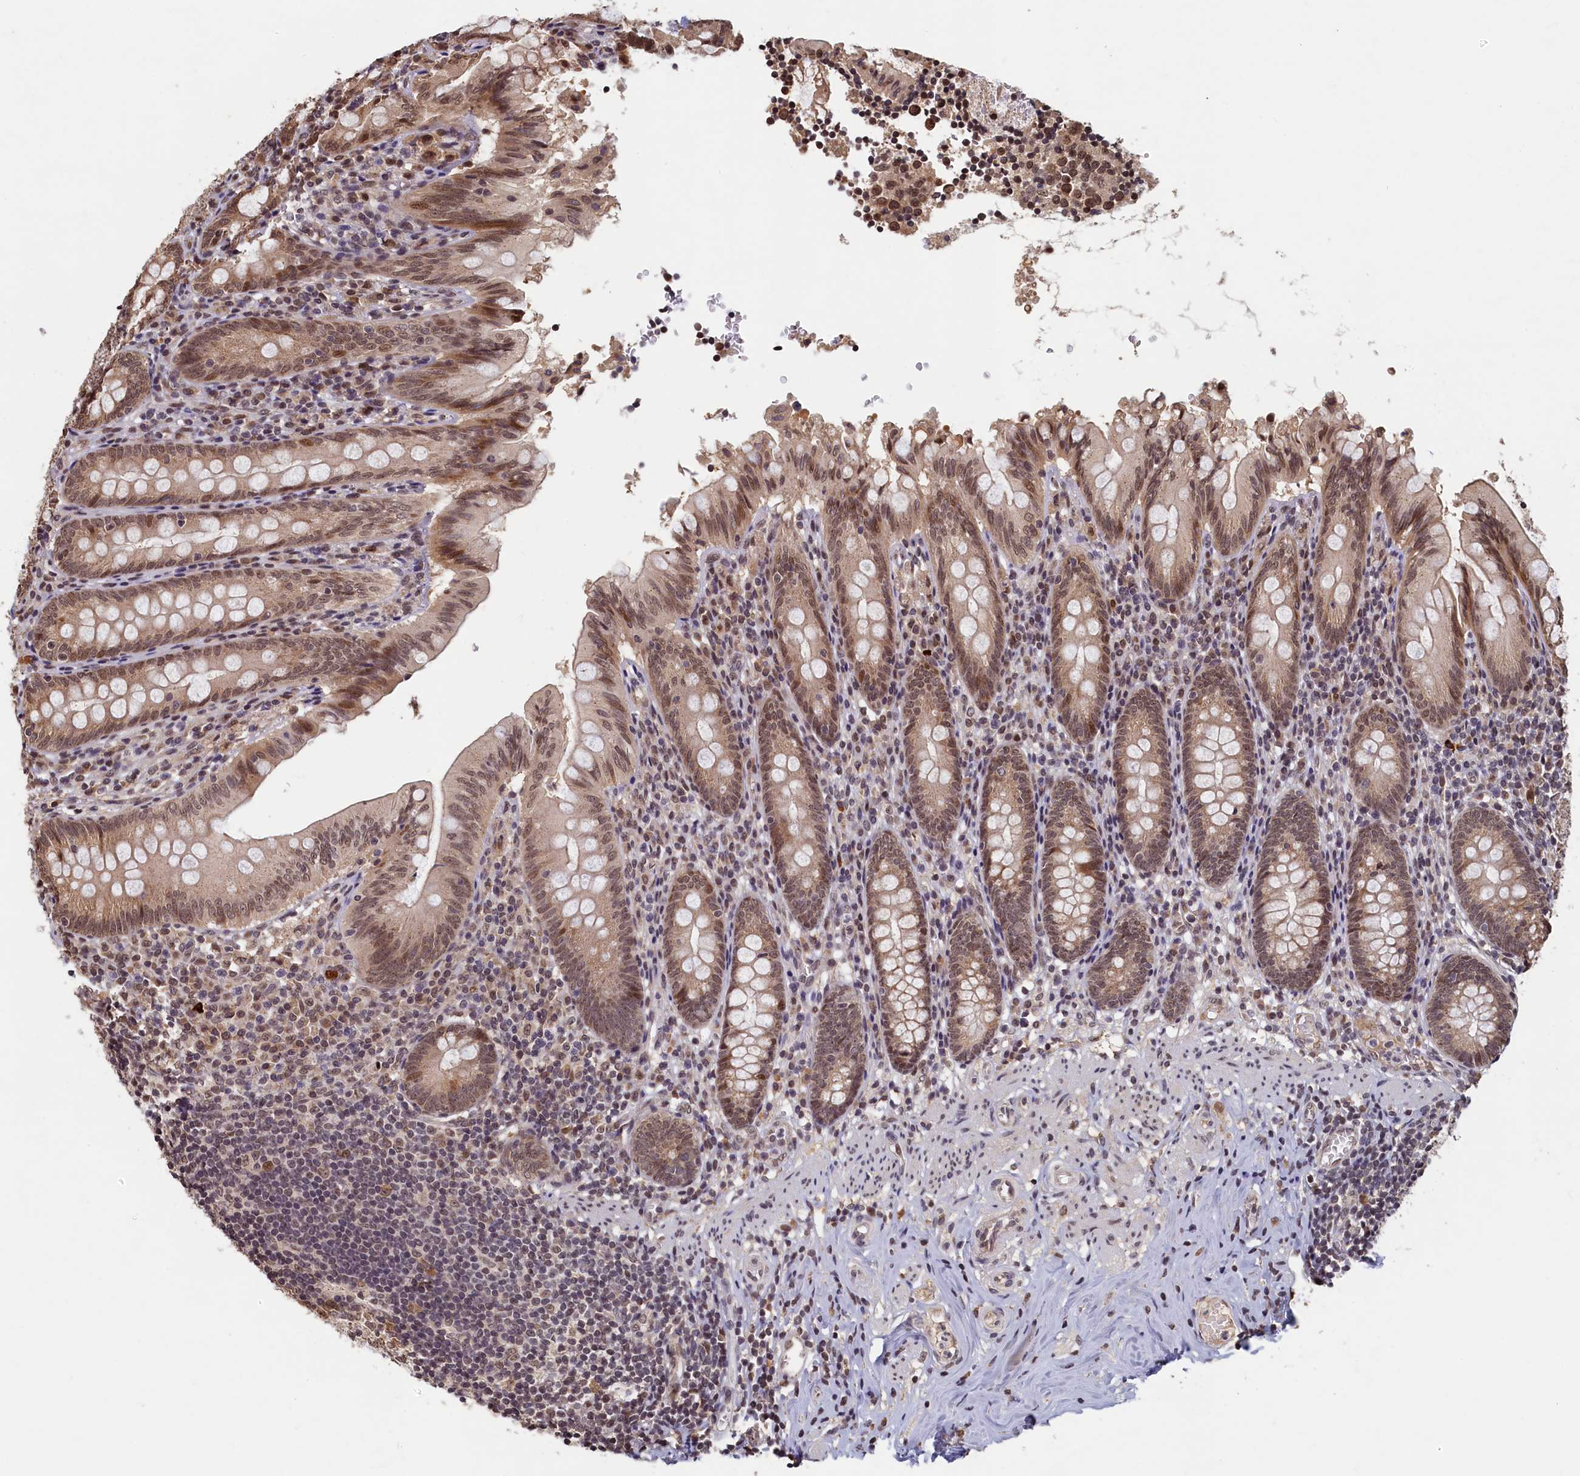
{"staining": {"intensity": "moderate", "quantity": ">75%", "location": "cytoplasmic/membranous,nuclear"}, "tissue": "appendix", "cell_type": "Glandular cells", "image_type": "normal", "snomed": [{"axis": "morphology", "description": "Normal tissue, NOS"}, {"axis": "topography", "description": "Appendix"}], "caption": "Immunohistochemical staining of benign human appendix demonstrates moderate cytoplasmic/membranous,nuclear protein expression in about >75% of glandular cells. Nuclei are stained in blue.", "gene": "CKAP2L", "patient": {"sex": "male", "age": 55}}